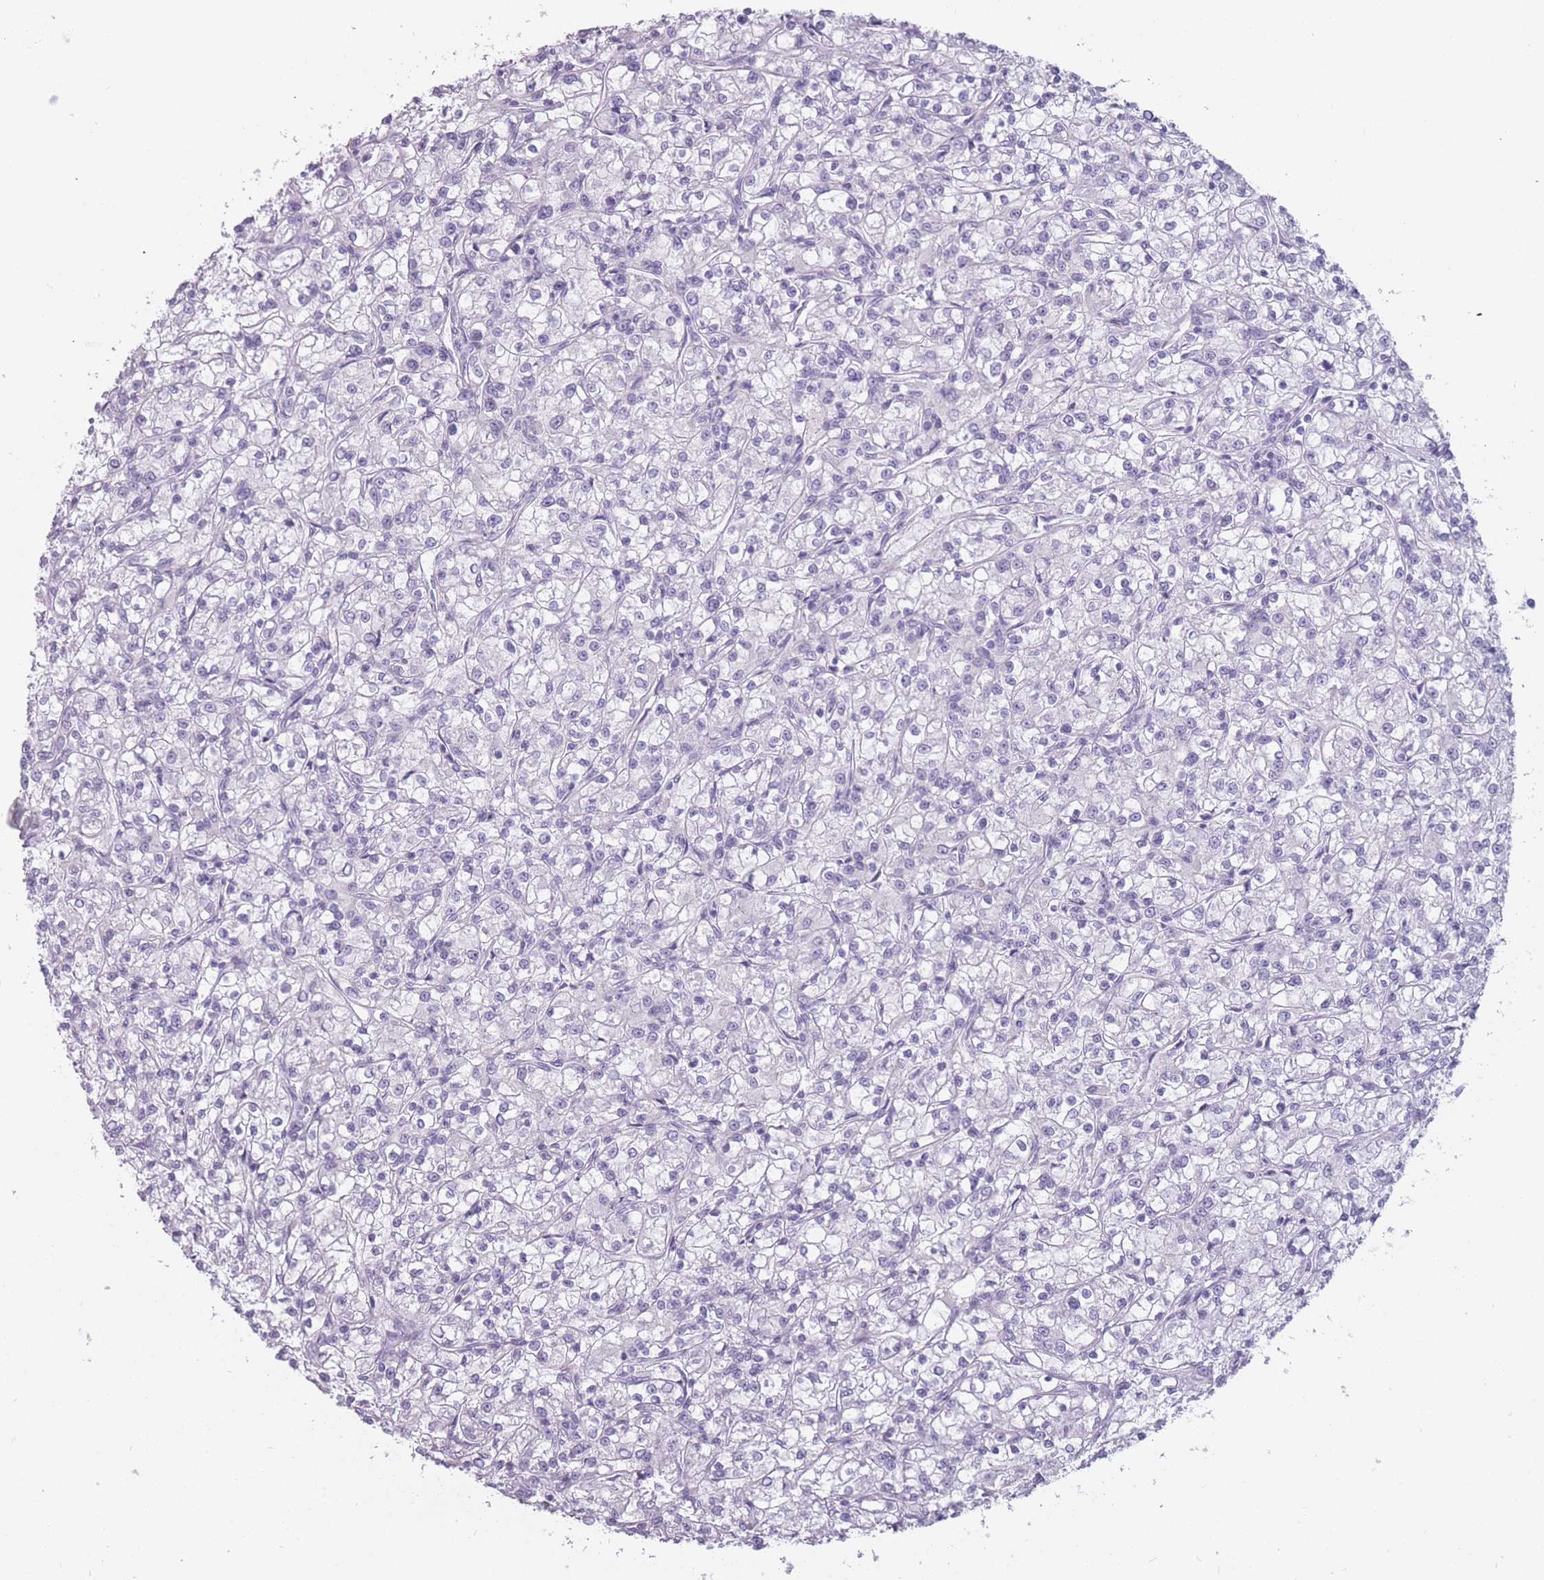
{"staining": {"intensity": "negative", "quantity": "none", "location": "none"}, "tissue": "renal cancer", "cell_type": "Tumor cells", "image_type": "cancer", "snomed": [{"axis": "morphology", "description": "Adenocarcinoma, NOS"}, {"axis": "topography", "description": "Kidney"}], "caption": "High power microscopy image of an IHC image of renal cancer, revealing no significant expression in tumor cells.", "gene": "PPFIA3", "patient": {"sex": "female", "age": 59}}